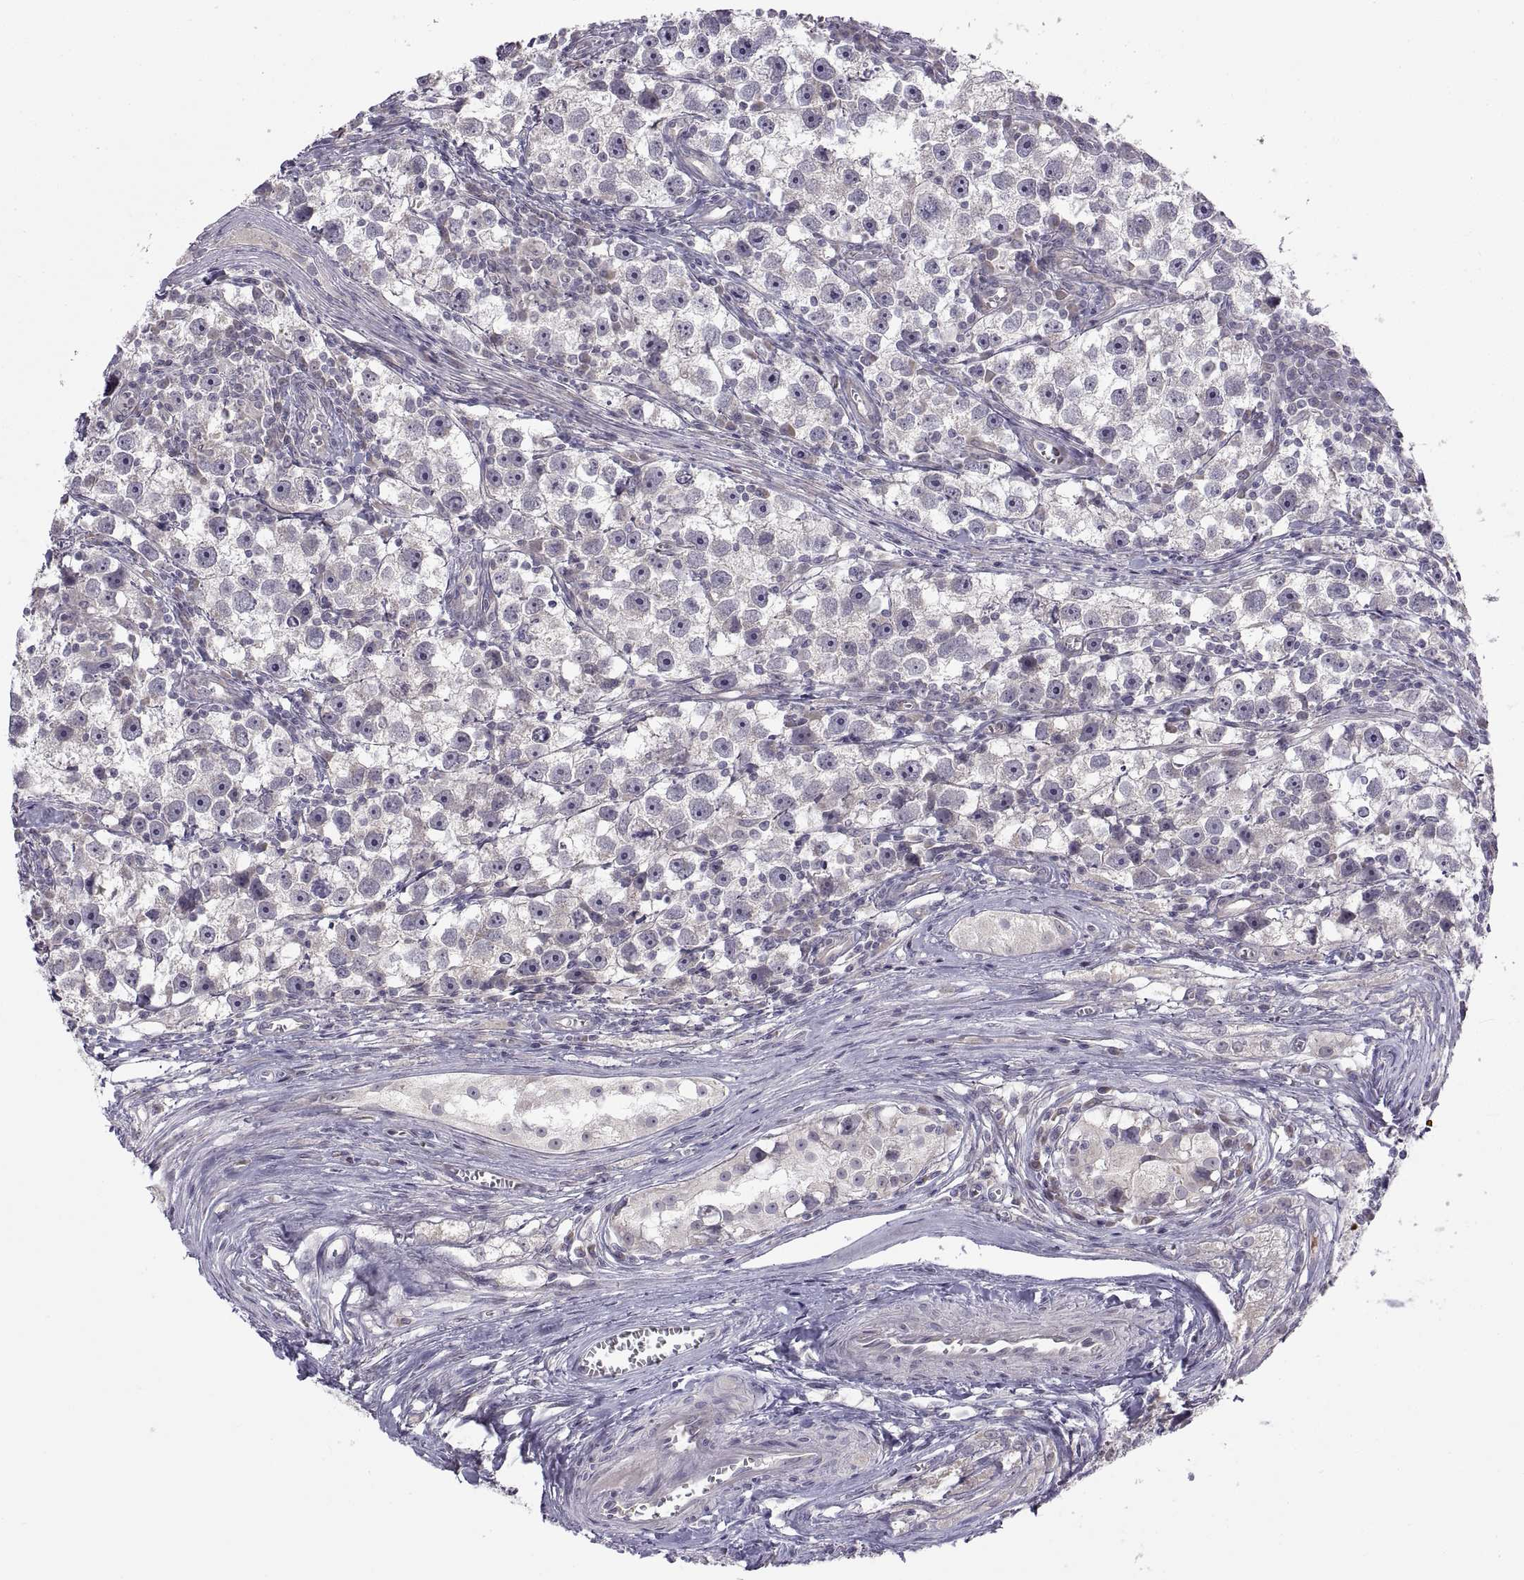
{"staining": {"intensity": "negative", "quantity": "none", "location": "none"}, "tissue": "testis cancer", "cell_type": "Tumor cells", "image_type": "cancer", "snomed": [{"axis": "morphology", "description": "Seminoma, NOS"}, {"axis": "topography", "description": "Testis"}], "caption": "Immunohistochemical staining of human testis cancer exhibits no significant staining in tumor cells.", "gene": "ACSBG2", "patient": {"sex": "male", "age": 30}}